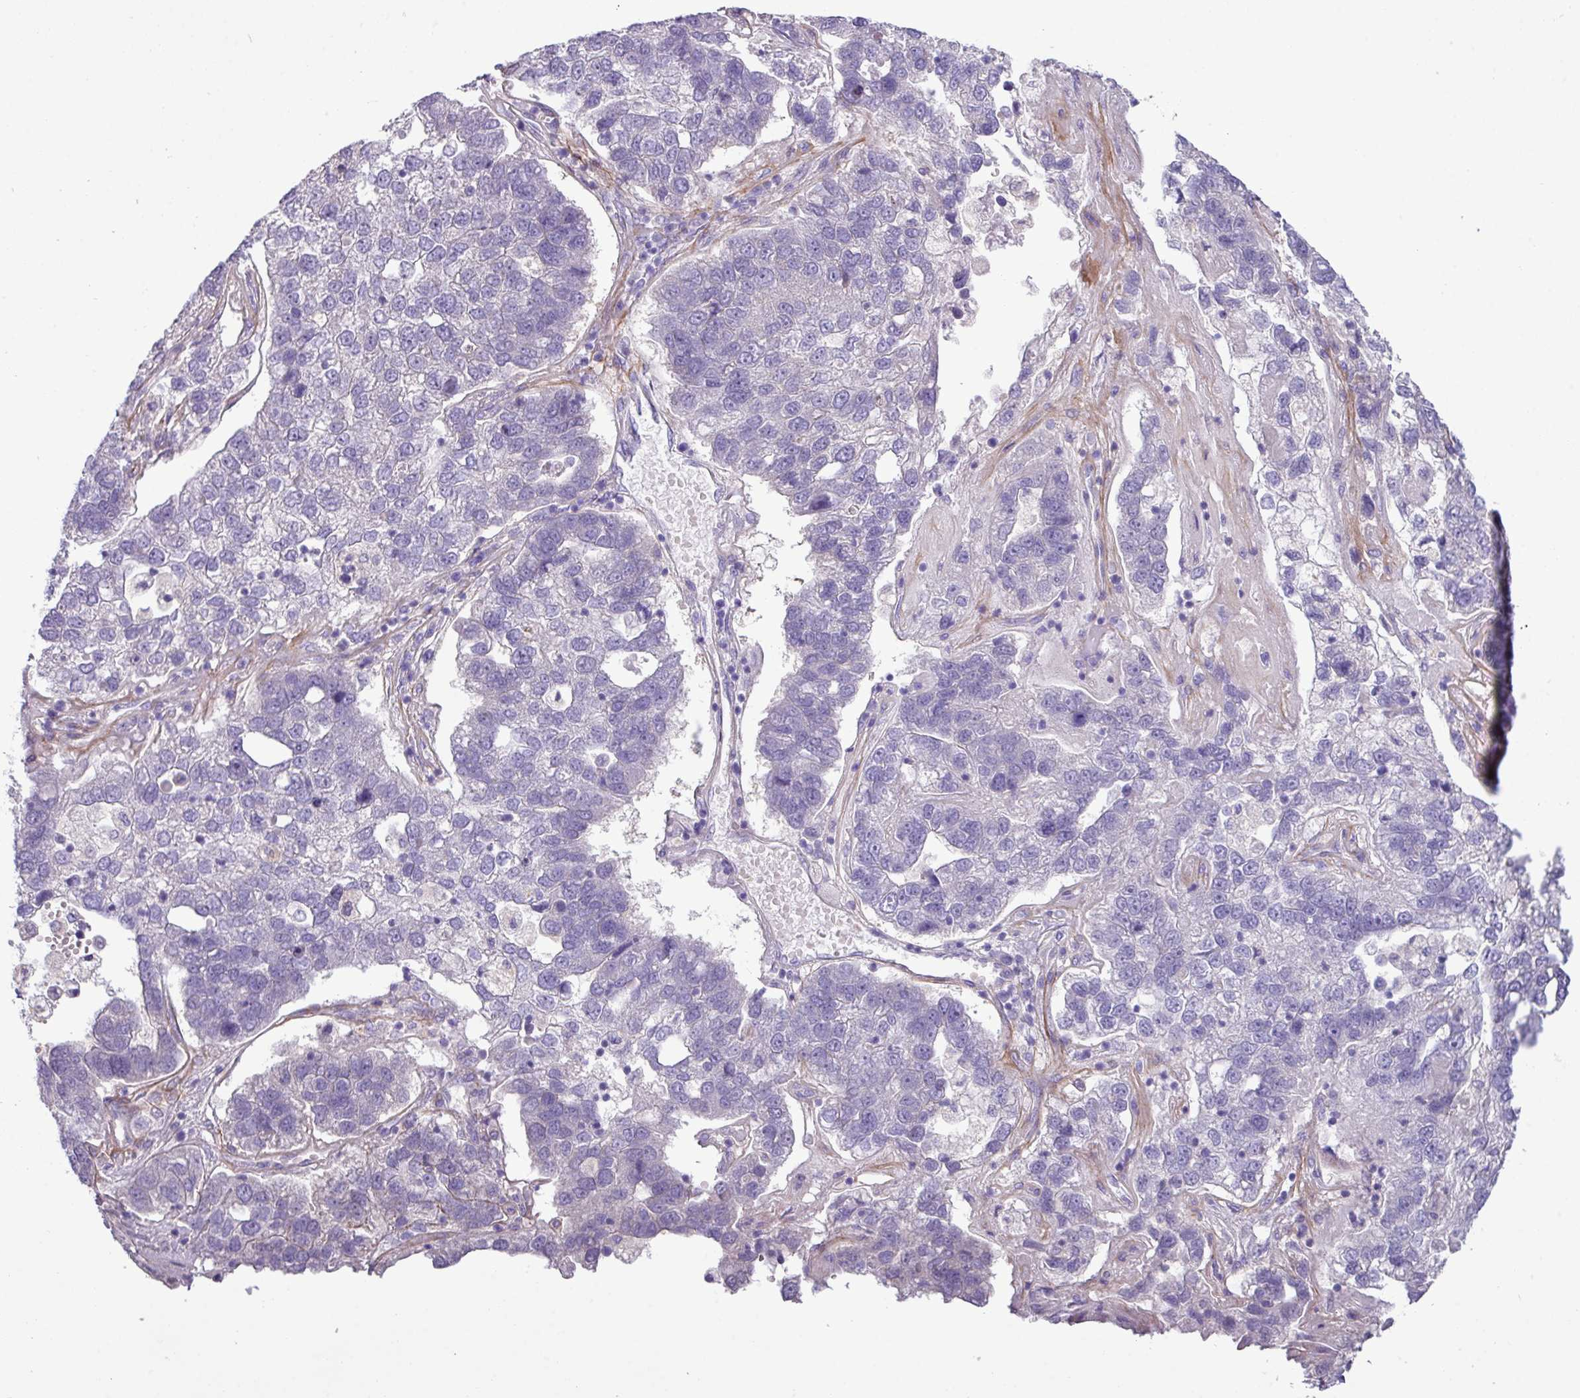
{"staining": {"intensity": "negative", "quantity": "none", "location": "none"}, "tissue": "pancreatic cancer", "cell_type": "Tumor cells", "image_type": "cancer", "snomed": [{"axis": "morphology", "description": "Adenocarcinoma, NOS"}, {"axis": "topography", "description": "Pancreas"}], "caption": "The image exhibits no significant expression in tumor cells of pancreatic cancer.", "gene": "KIRREL3", "patient": {"sex": "female", "age": 61}}